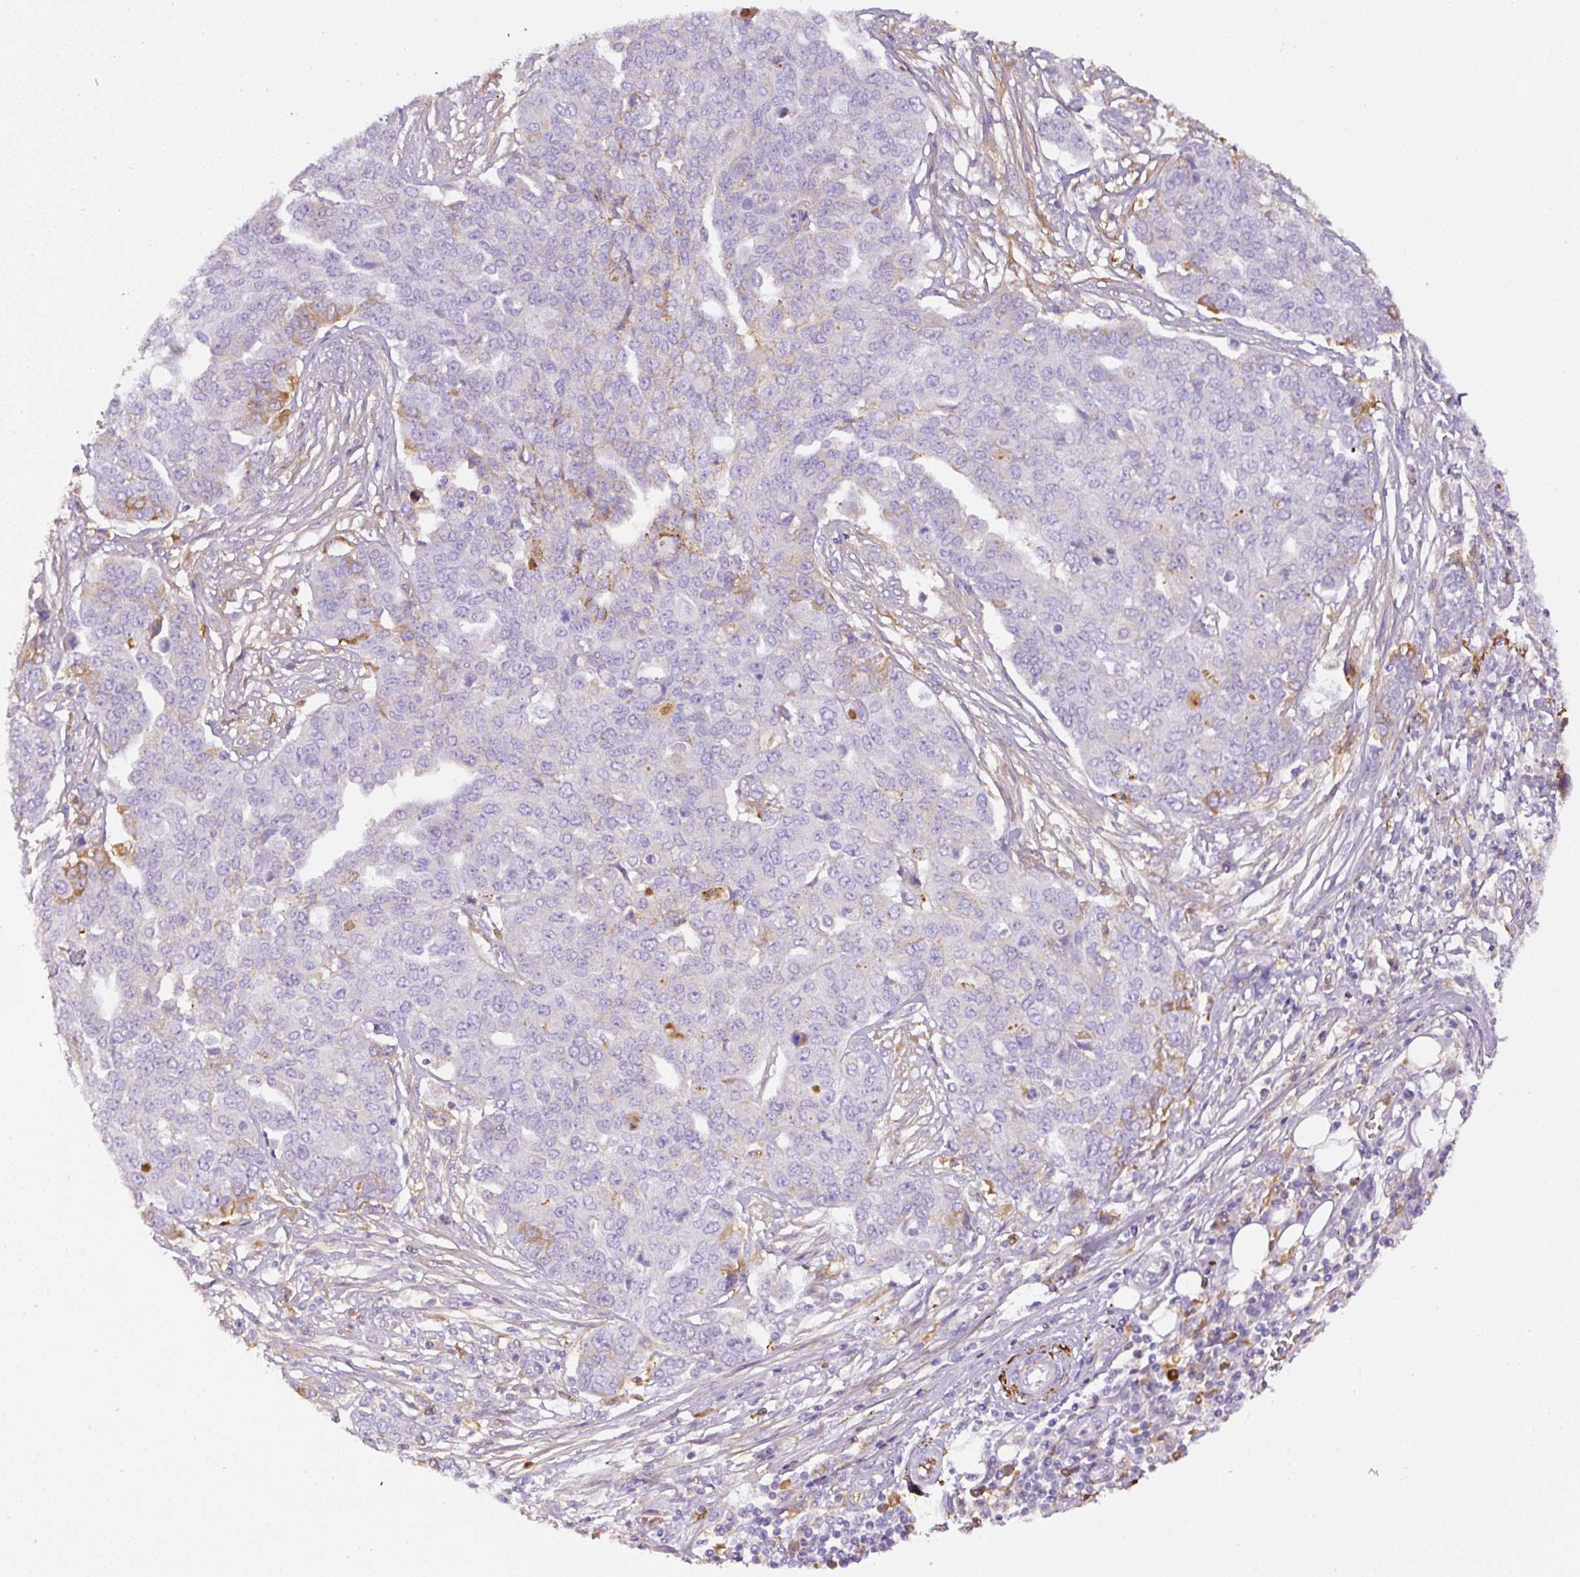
{"staining": {"intensity": "moderate", "quantity": "<25%", "location": "cytoplasmic/membranous"}, "tissue": "ovarian cancer", "cell_type": "Tumor cells", "image_type": "cancer", "snomed": [{"axis": "morphology", "description": "Cystadenocarcinoma, serous, NOS"}, {"axis": "topography", "description": "Soft tissue"}, {"axis": "topography", "description": "Ovary"}], "caption": "The histopathology image exhibits a brown stain indicating the presence of a protein in the cytoplasmic/membranous of tumor cells in serous cystadenocarcinoma (ovarian). (DAB (3,3'-diaminobenzidine) = brown stain, brightfield microscopy at high magnification).", "gene": "APCS", "patient": {"sex": "female", "age": 57}}